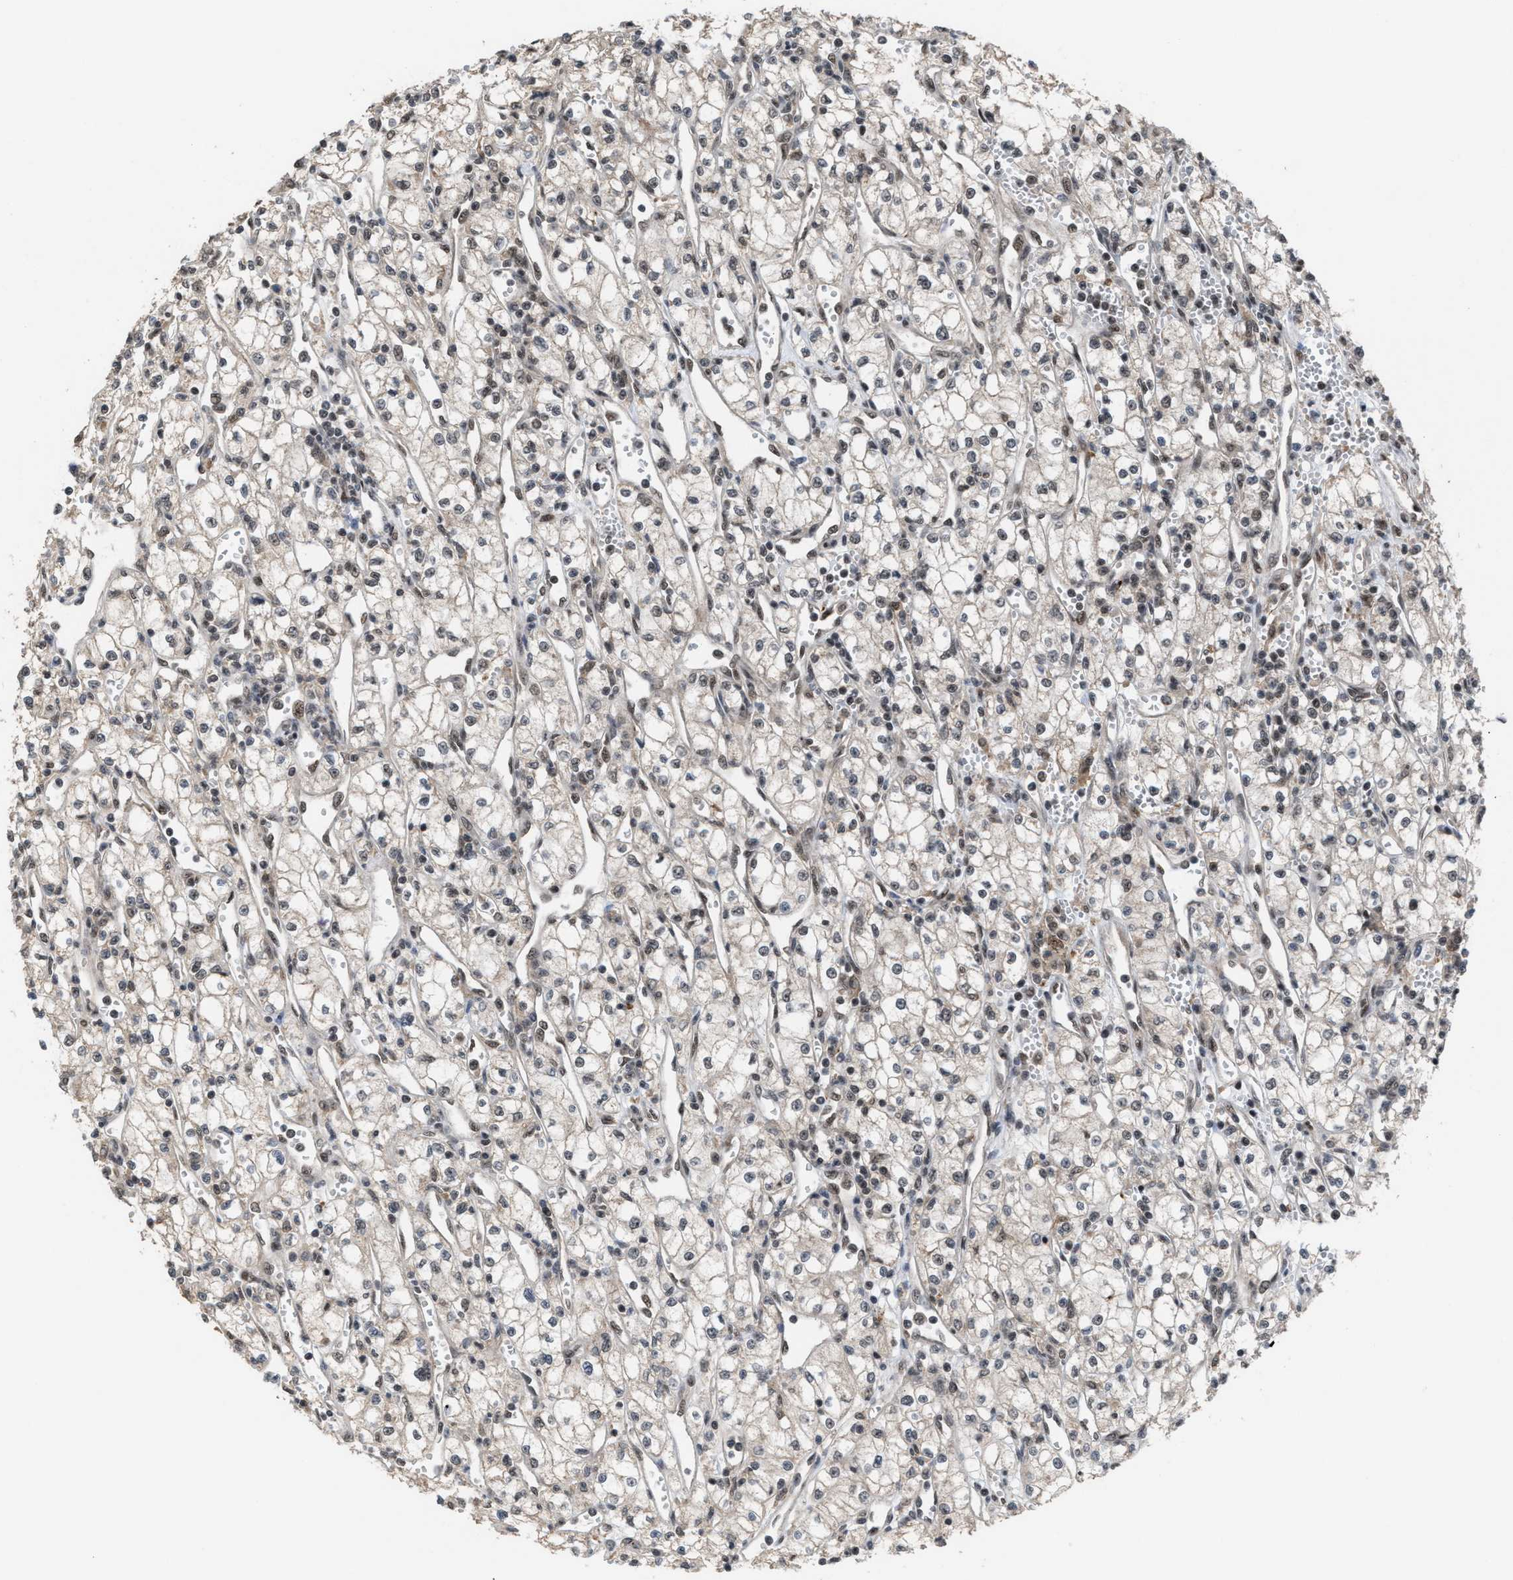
{"staining": {"intensity": "weak", "quantity": "25%-75%", "location": "nuclear"}, "tissue": "renal cancer", "cell_type": "Tumor cells", "image_type": "cancer", "snomed": [{"axis": "morphology", "description": "Adenocarcinoma, NOS"}, {"axis": "topography", "description": "Kidney"}], "caption": "Immunohistochemical staining of human adenocarcinoma (renal) reveals low levels of weak nuclear staining in about 25%-75% of tumor cells.", "gene": "PRPF4", "patient": {"sex": "male", "age": 59}}